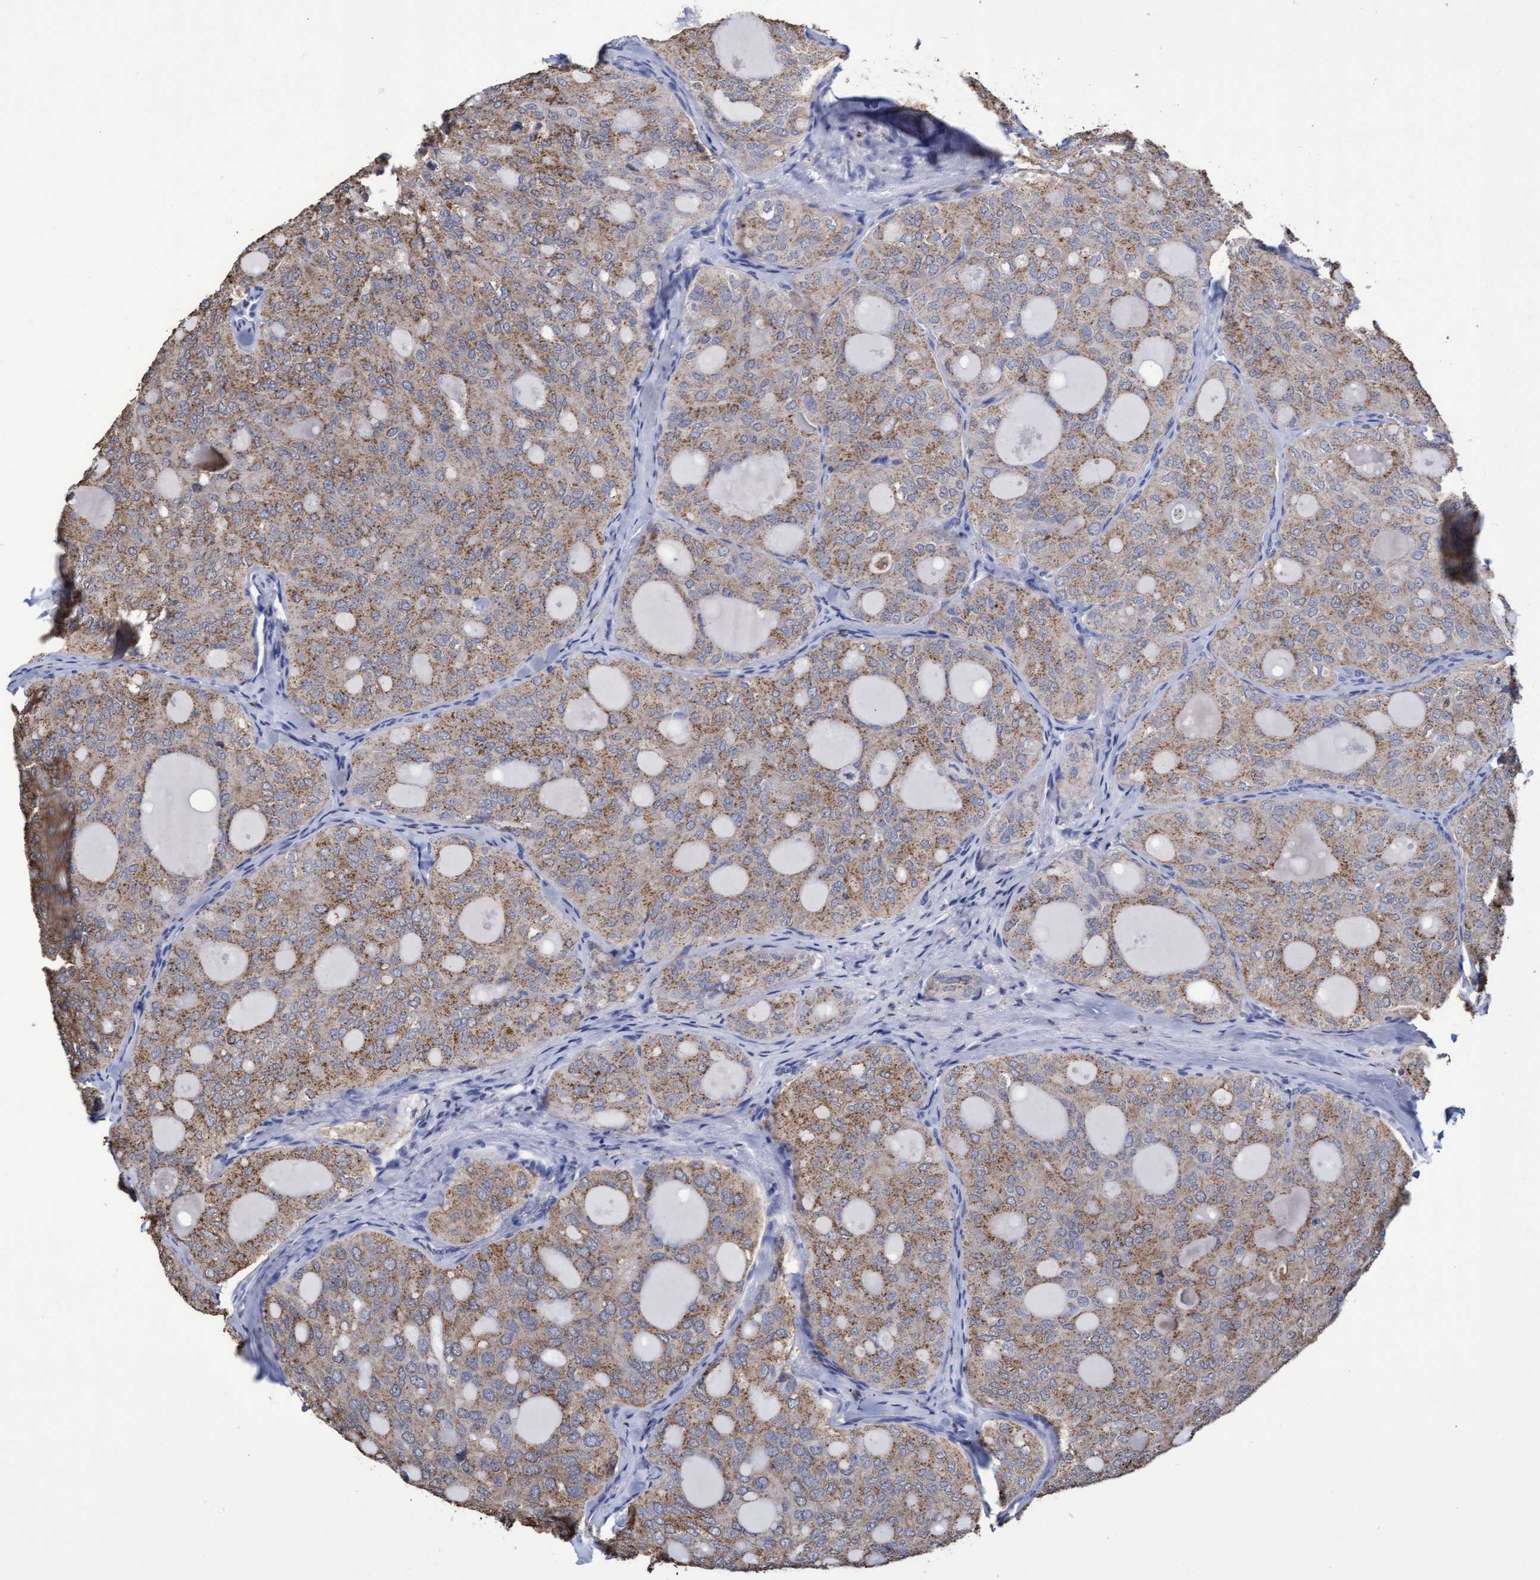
{"staining": {"intensity": "weak", "quantity": ">75%", "location": "cytoplasmic/membranous"}, "tissue": "thyroid cancer", "cell_type": "Tumor cells", "image_type": "cancer", "snomed": [{"axis": "morphology", "description": "Follicular adenoma carcinoma, NOS"}, {"axis": "topography", "description": "Thyroid gland"}], "caption": "A histopathology image of thyroid cancer stained for a protein reveals weak cytoplasmic/membranous brown staining in tumor cells.", "gene": "GPR39", "patient": {"sex": "male", "age": 75}}